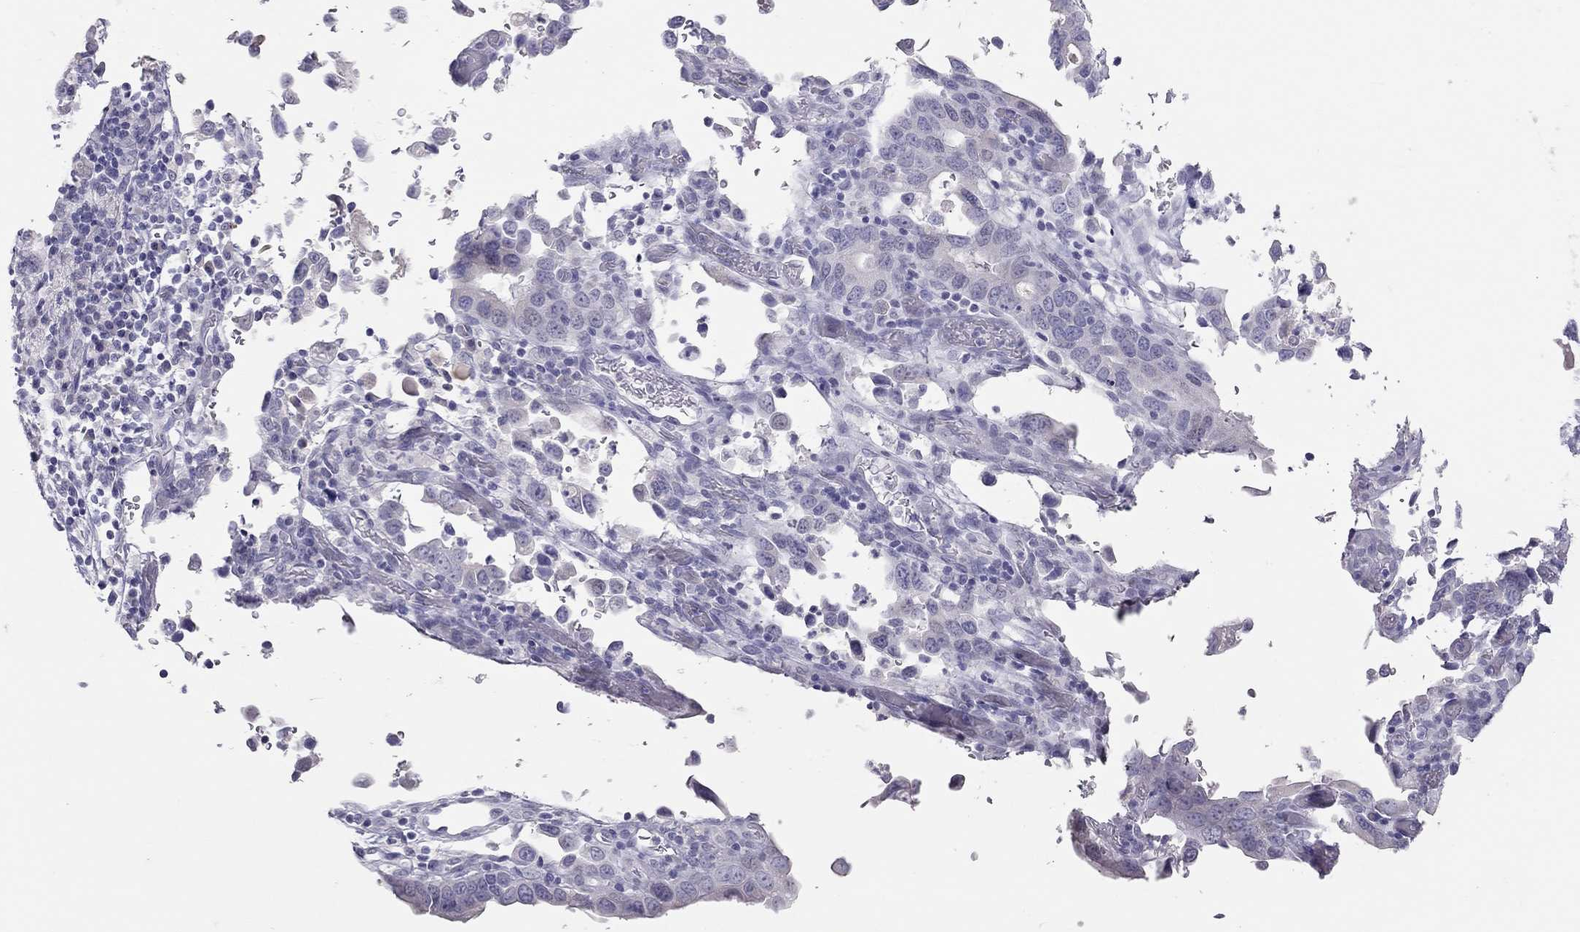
{"staining": {"intensity": "strong", "quantity": "<25%", "location": "cytoplasmic/membranous"}, "tissue": "stomach cancer", "cell_type": "Tumor cells", "image_type": "cancer", "snomed": [{"axis": "morphology", "description": "Adenocarcinoma, NOS"}, {"axis": "topography", "description": "Stomach, upper"}], "caption": "Human adenocarcinoma (stomach) stained with a protein marker shows strong staining in tumor cells.", "gene": "MUC16", "patient": {"sex": "male", "age": 74}}